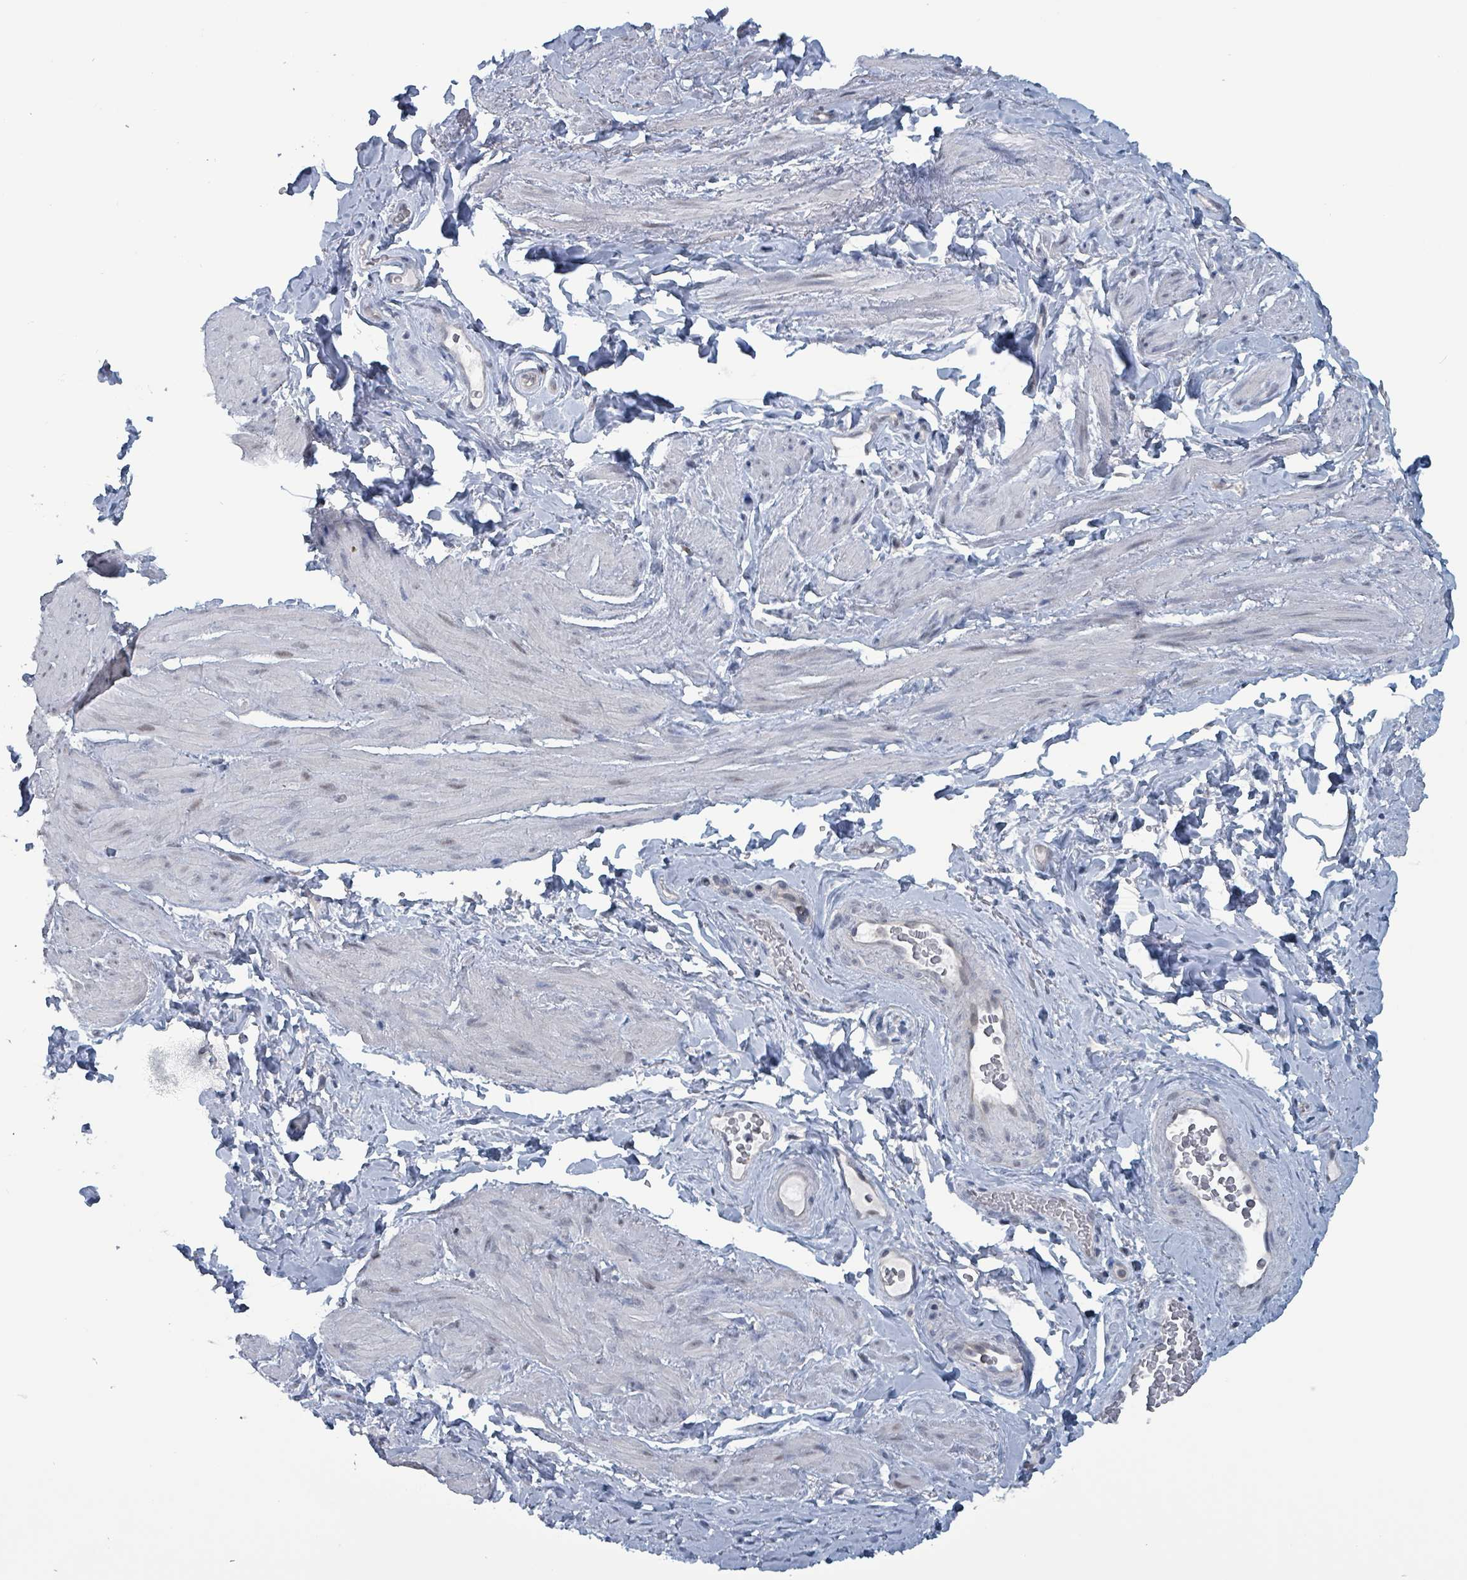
{"staining": {"intensity": "weak", "quantity": "<25%", "location": "nuclear"}, "tissue": "smooth muscle", "cell_type": "Smooth muscle cells", "image_type": "normal", "snomed": [{"axis": "morphology", "description": "Normal tissue, NOS"}, {"axis": "topography", "description": "Smooth muscle"}, {"axis": "topography", "description": "Peripheral nerve tissue"}], "caption": "A high-resolution histopathology image shows immunohistochemistry (IHC) staining of benign smooth muscle, which exhibits no significant staining in smooth muscle cells. (DAB immunohistochemistry (IHC) visualized using brightfield microscopy, high magnification).", "gene": "BIVM", "patient": {"sex": "male", "age": 69}}